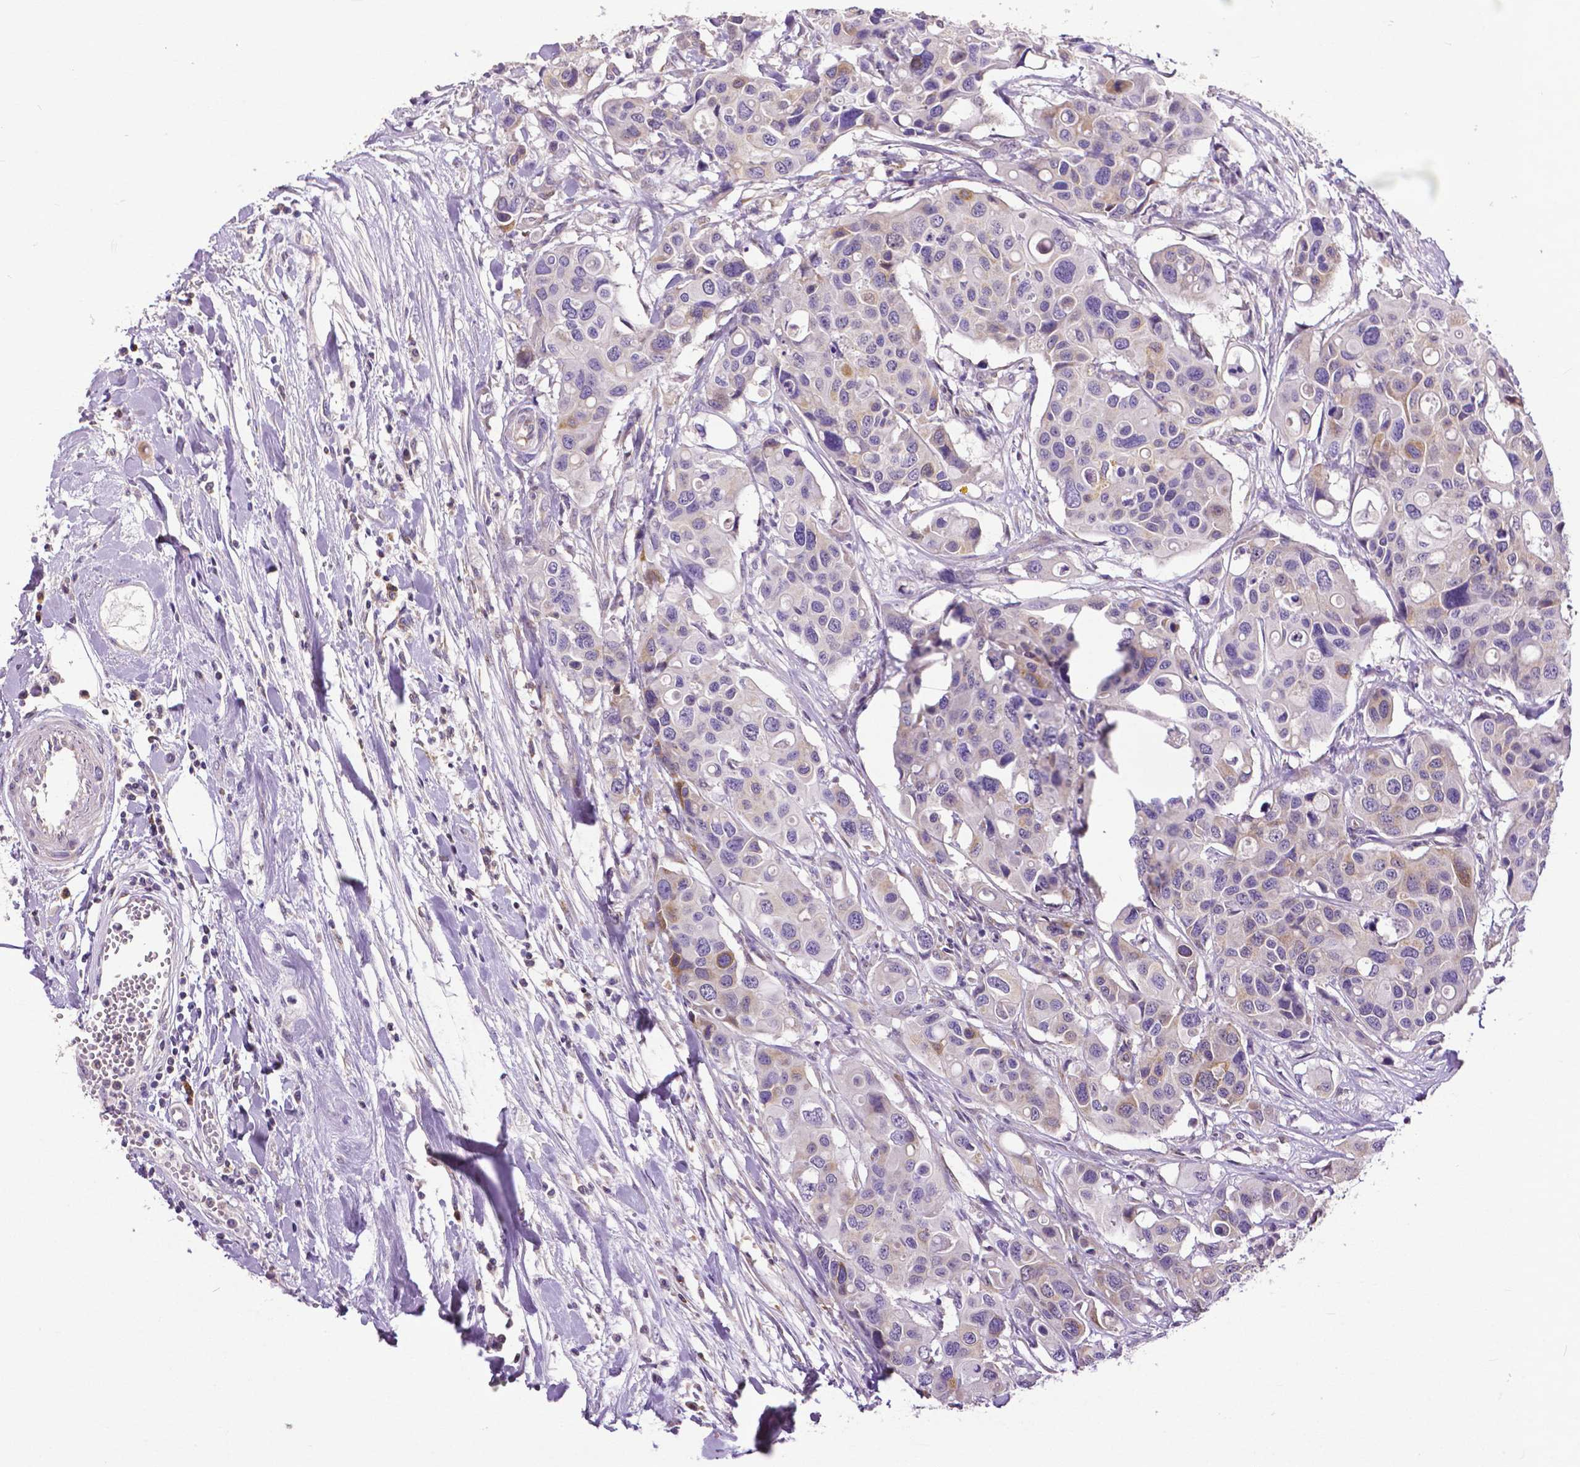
{"staining": {"intensity": "moderate", "quantity": "<25%", "location": "cytoplasmic/membranous"}, "tissue": "colorectal cancer", "cell_type": "Tumor cells", "image_type": "cancer", "snomed": [{"axis": "morphology", "description": "Adenocarcinoma, NOS"}, {"axis": "topography", "description": "Colon"}], "caption": "This histopathology image demonstrates IHC staining of colorectal cancer, with low moderate cytoplasmic/membranous staining in approximately <25% of tumor cells.", "gene": "MCL1", "patient": {"sex": "male", "age": 77}}